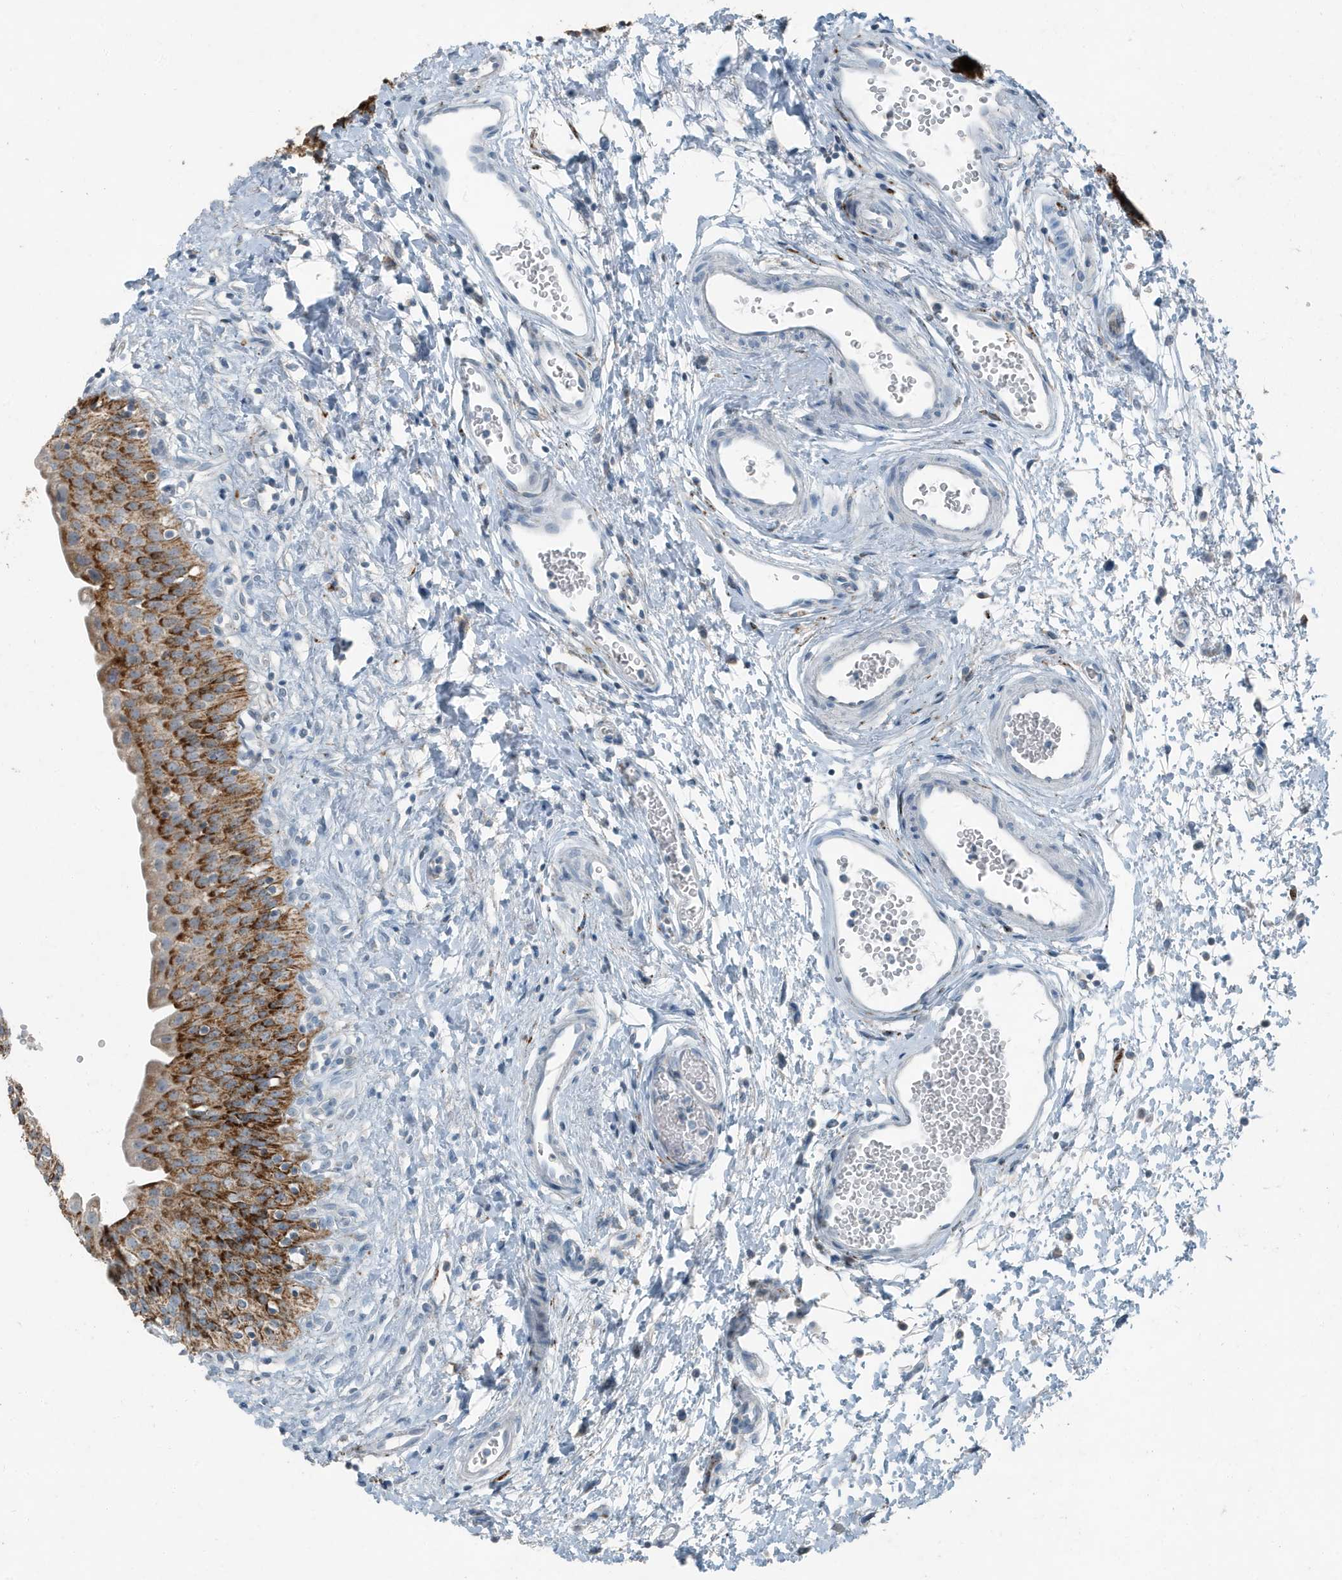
{"staining": {"intensity": "moderate", "quantity": ">75%", "location": "cytoplasmic/membranous"}, "tissue": "urinary bladder", "cell_type": "Urothelial cells", "image_type": "normal", "snomed": [{"axis": "morphology", "description": "Normal tissue, NOS"}, {"axis": "topography", "description": "Urinary bladder"}], "caption": "Immunohistochemical staining of unremarkable urinary bladder reveals medium levels of moderate cytoplasmic/membranous positivity in approximately >75% of urothelial cells. The protein is shown in brown color, while the nuclei are stained blue.", "gene": "FAM162A", "patient": {"sex": "male", "age": 51}}